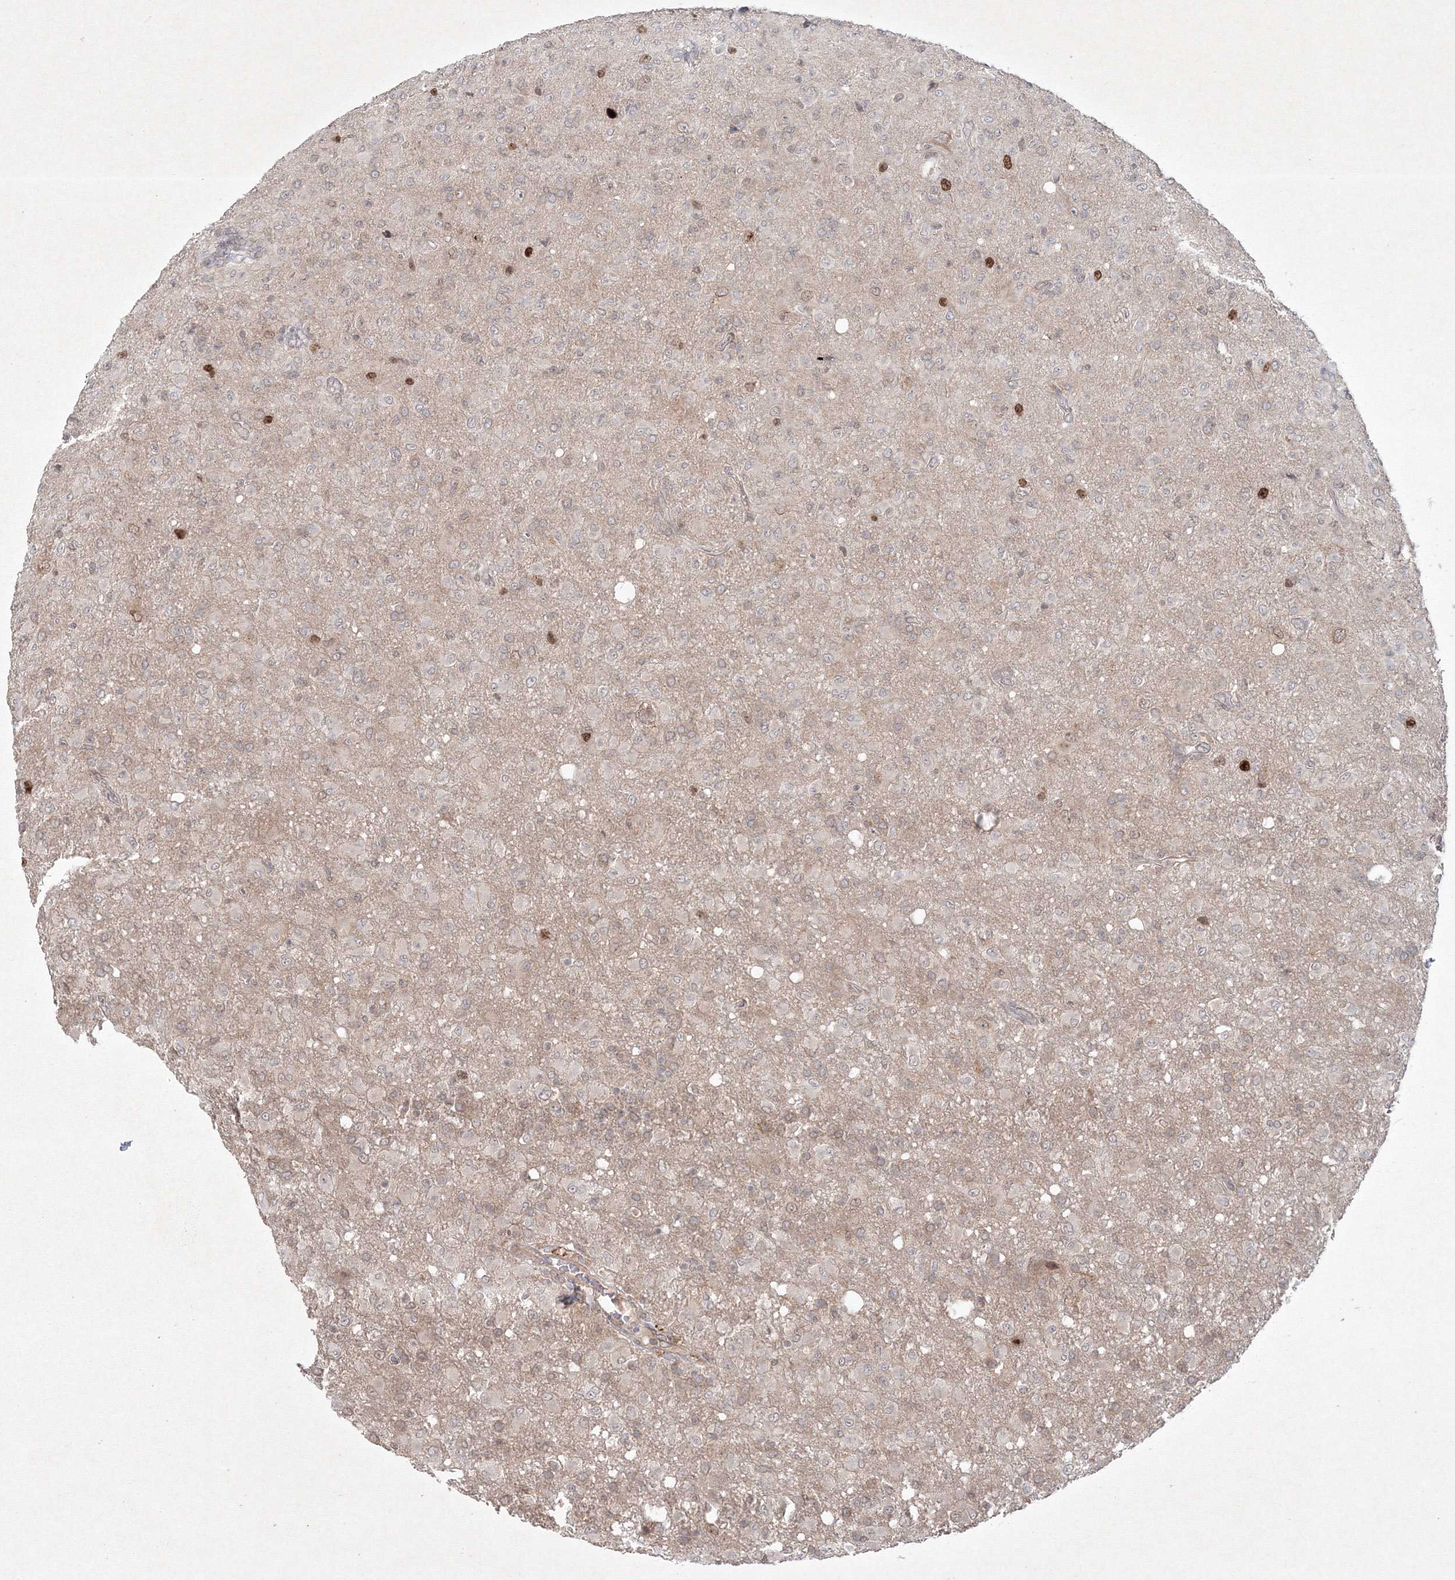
{"staining": {"intensity": "weak", "quantity": ">75%", "location": "cytoplasmic/membranous,nuclear"}, "tissue": "glioma", "cell_type": "Tumor cells", "image_type": "cancer", "snomed": [{"axis": "morphology", "description": "Glioma, malignant, High grade"}, {"axis": "topography", "description": "Brain"}], "caption": "Immunohistochemical staining of human glioma reveals weak cytoplasmic/membranous and nuclear protein staining in about >75% of tumor cells.", "gene": "KIF20A", "patient": {"sex": "female", "age": 57}}